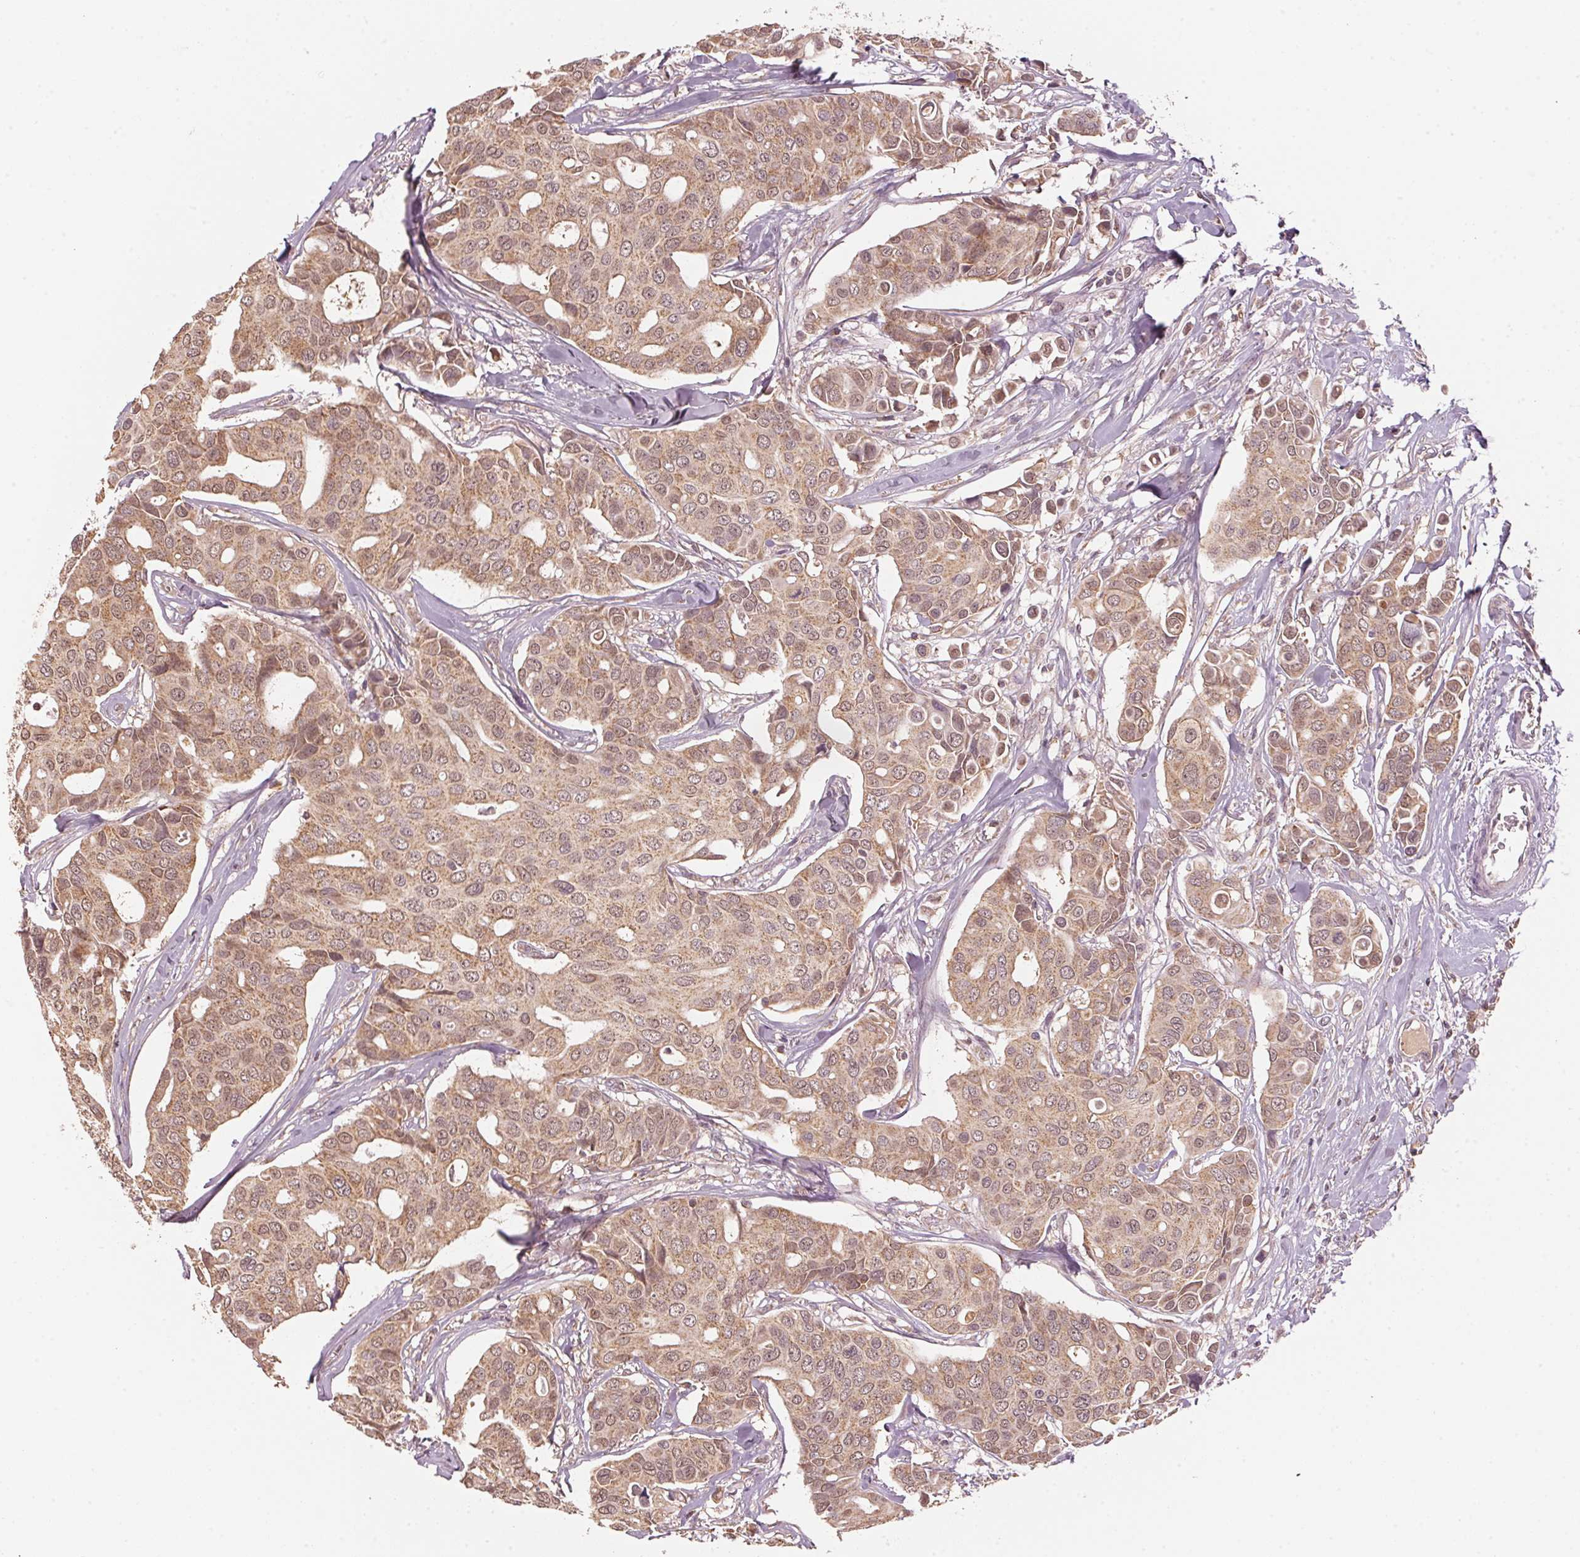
{"staining": {"intensity": "moderate", "quantity": ">75%", "location": "cytoplasmic/membranous,nuclear"}, "tissue": "breast cancer", "cell_type": "Tumor cells", "image_type": "cancer", "snomed": [{"axis": "morphology", "description": "Duct carcinoma"}, {"axis": "topography", "description": "Breast"}], "caption": "Immunohistochemistry (IHC) (DAB) staining of human breast cancer exhibits moderate cytoplasmic/membranous and nuclear protein positivity in about >75% of tumor cells.", "gene": "ARHGAP6", "patient": {"sex": "female", "age": 54}}